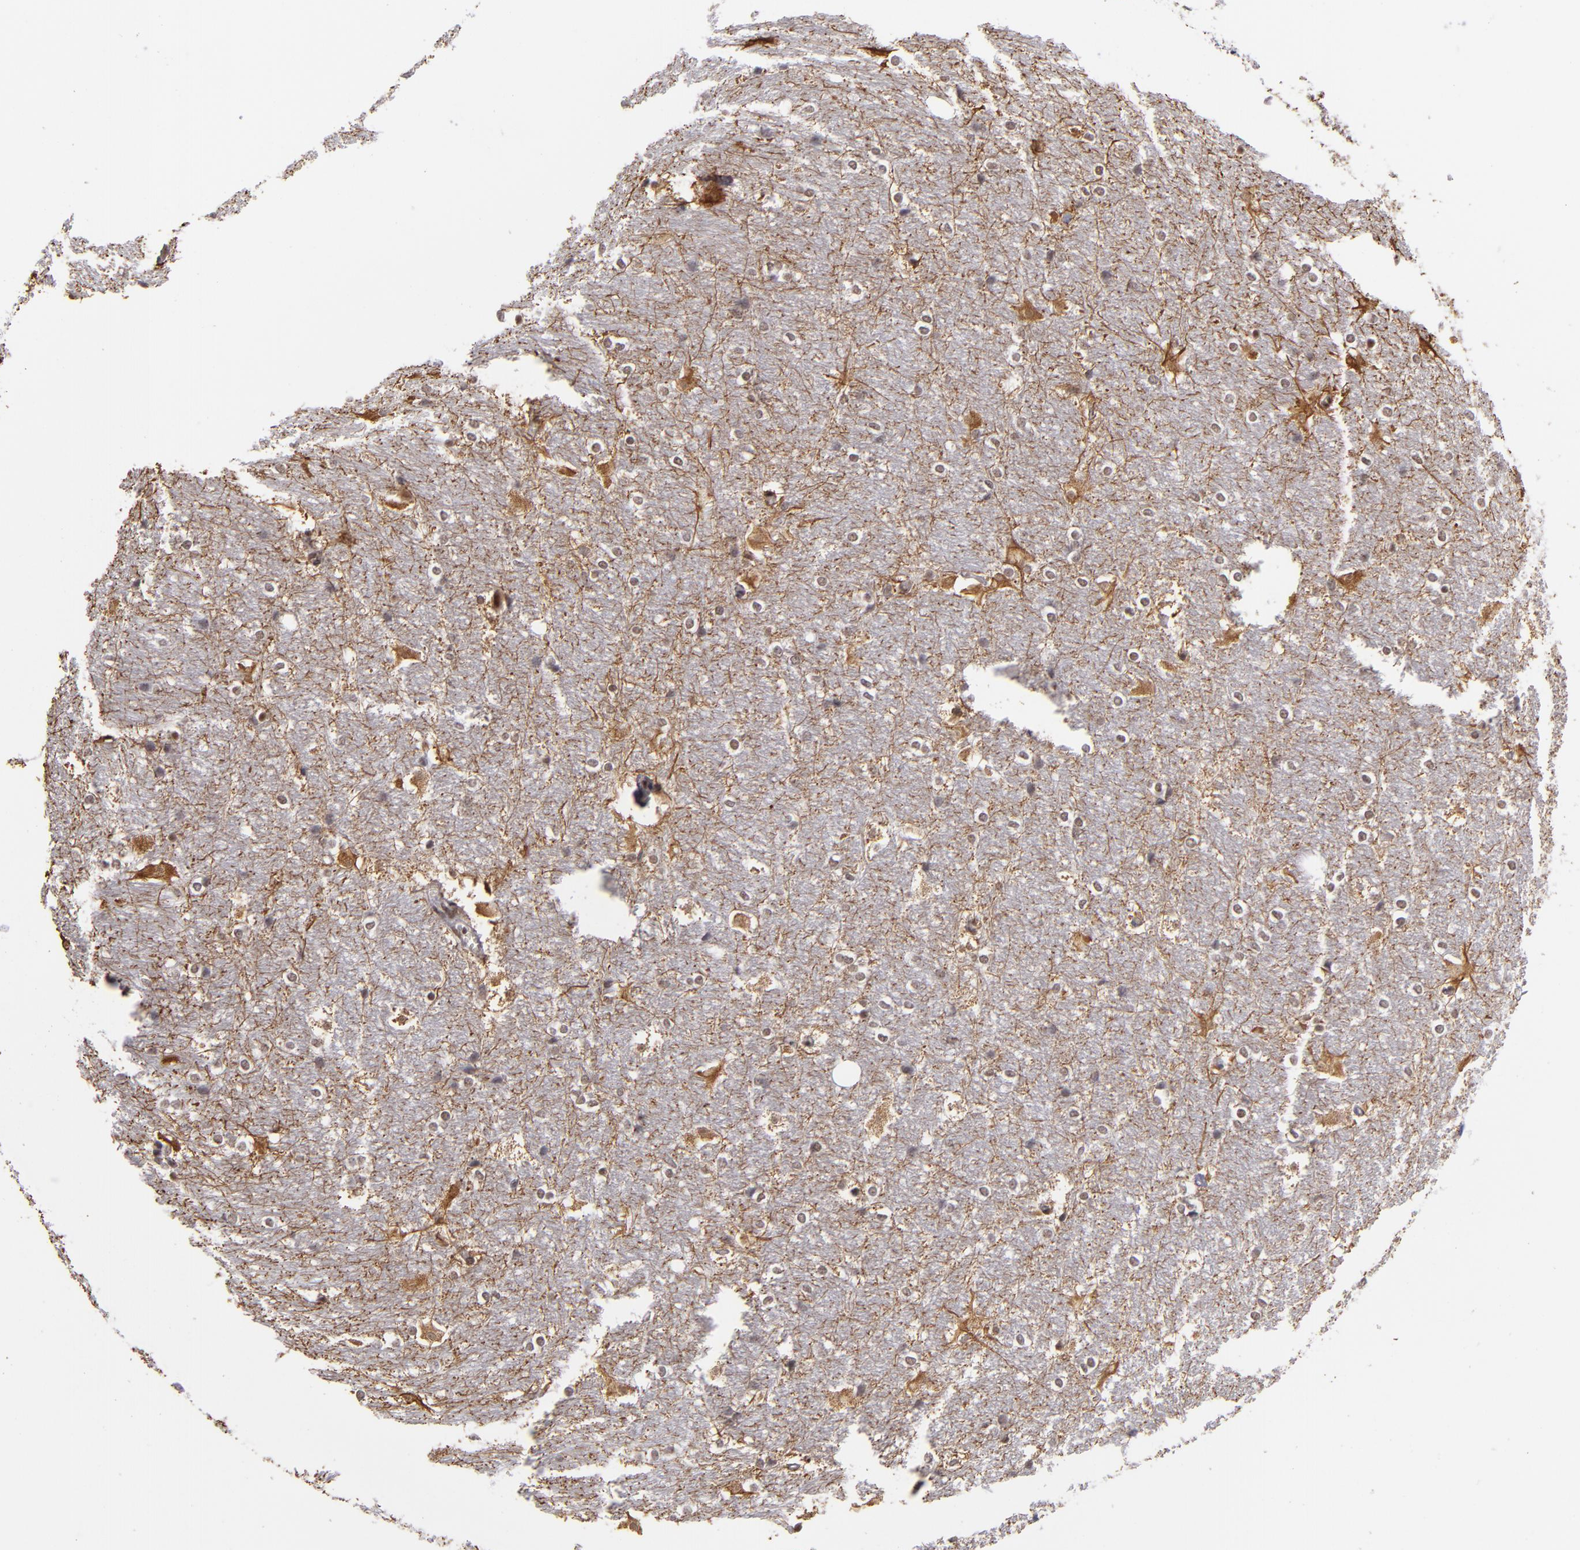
{"staining": {"intensity": "weak", "quantity": "<25%", "location": "nuclear"}, "tissue": "hippocampus", "cell_type": "Glial cells", "image_type": "normal", "snomed": [{"axis": "morphology", "description": "Normal tissue, NOS"}, {"axis": "topography", "description": "Hippocampus"}], "caption": "IHC image of benign human hippocampus stained for a protein (brown), which demonstrates no positivity in glial cells.", "gene": "MLLT3", "patient": {"sex": "female", "age": 19}}